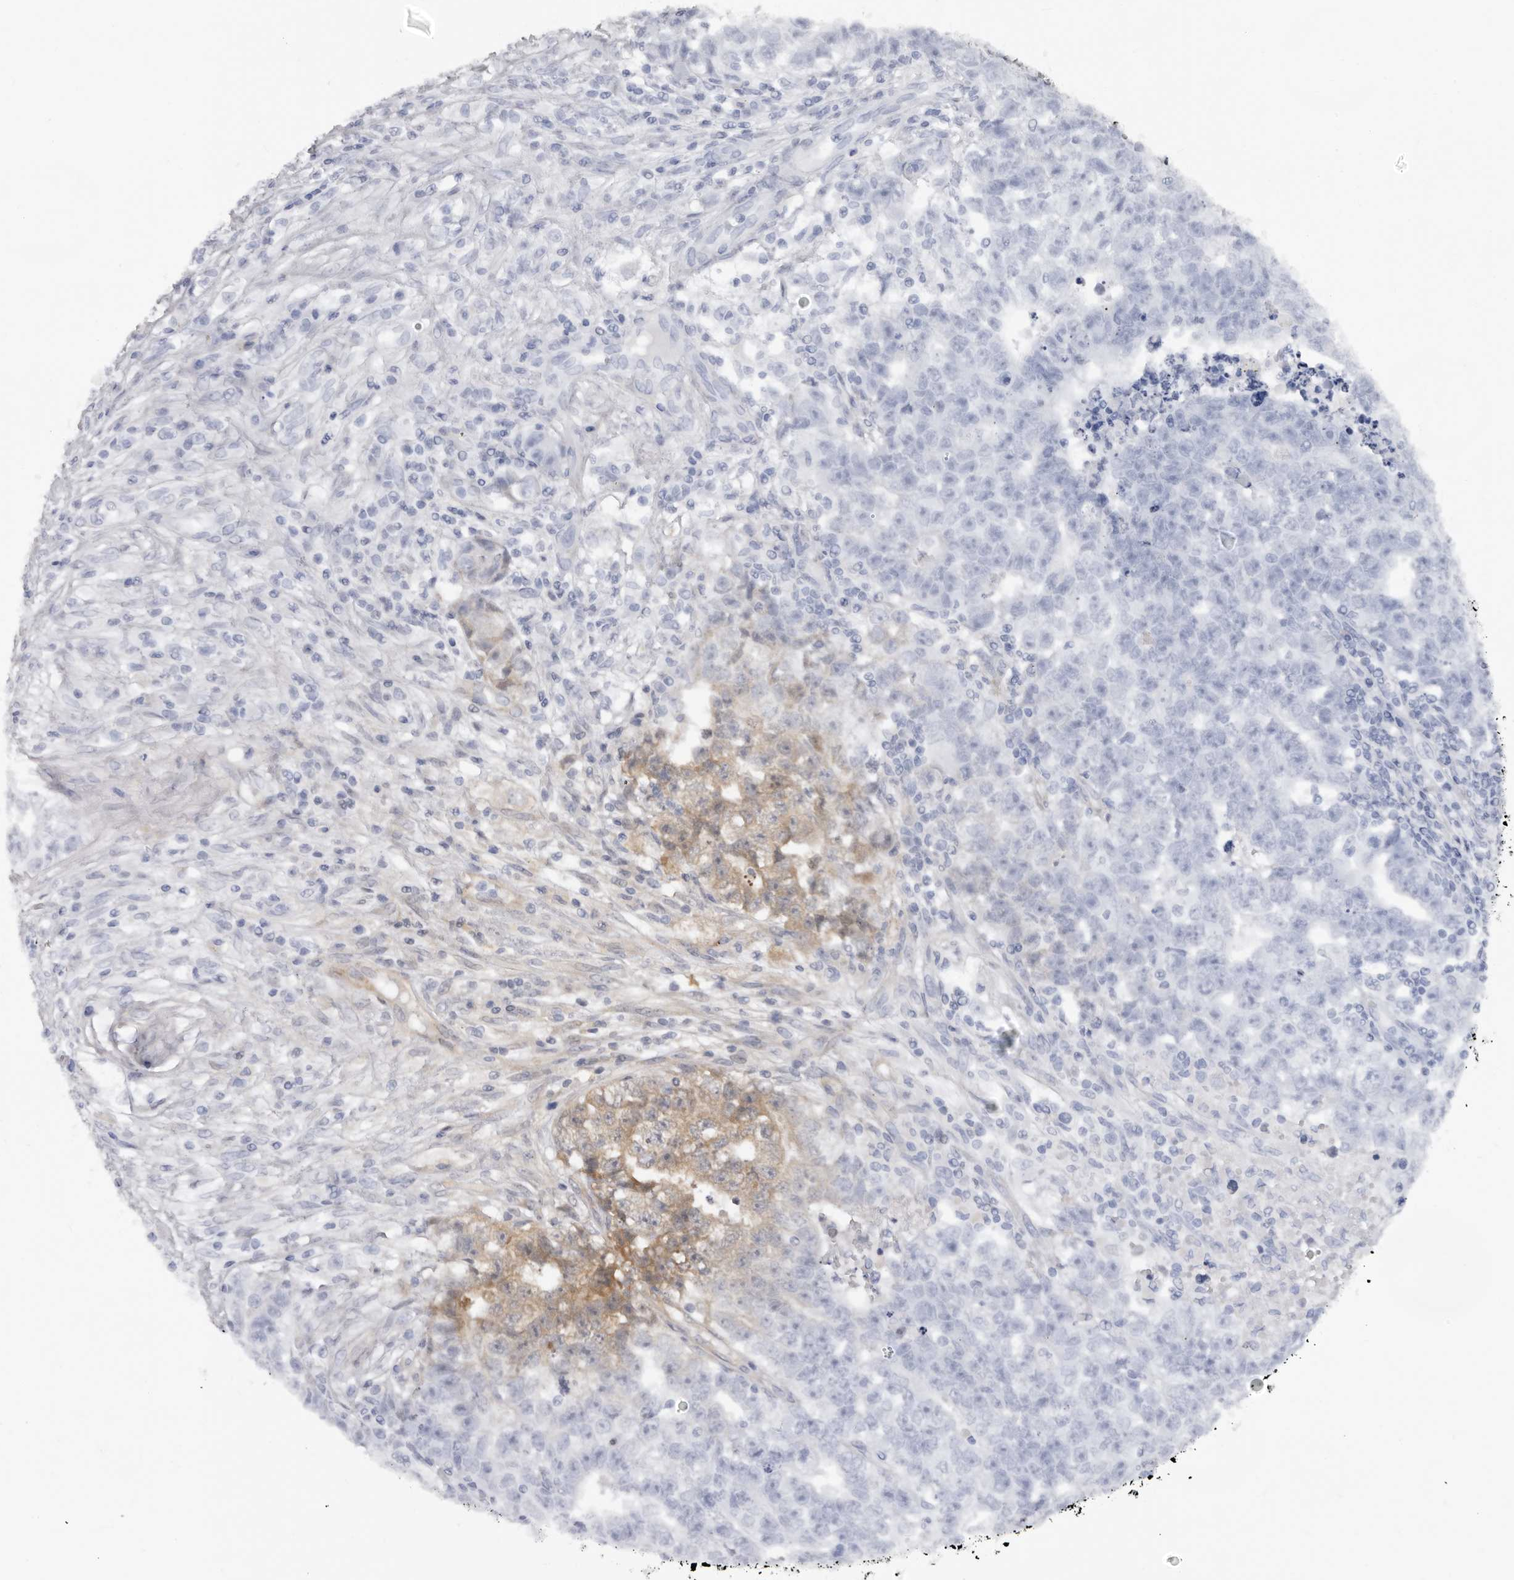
{"staining": {"intensity": "weak", "quantity": "25%-75%", "location": "cytoplasmic/membranous"}, "tissue": "testis cancer", "cell_type": "Tumor cells", "image_type": "cancer", "snomed": [{"axis": "morphology", "description": "Carcinoma, Embryonal, NOS"}, {"axis": "topography", "description": "Testis"}], "caption": "Immunohistochemical staining of human testis embryonal carcinoma demonstrates weak cytoplasmic/membranous protein staining in about 25%-75% of tumor cells.", "gene": "SBDS", "patient": {"sex": "male", "age": 25}}